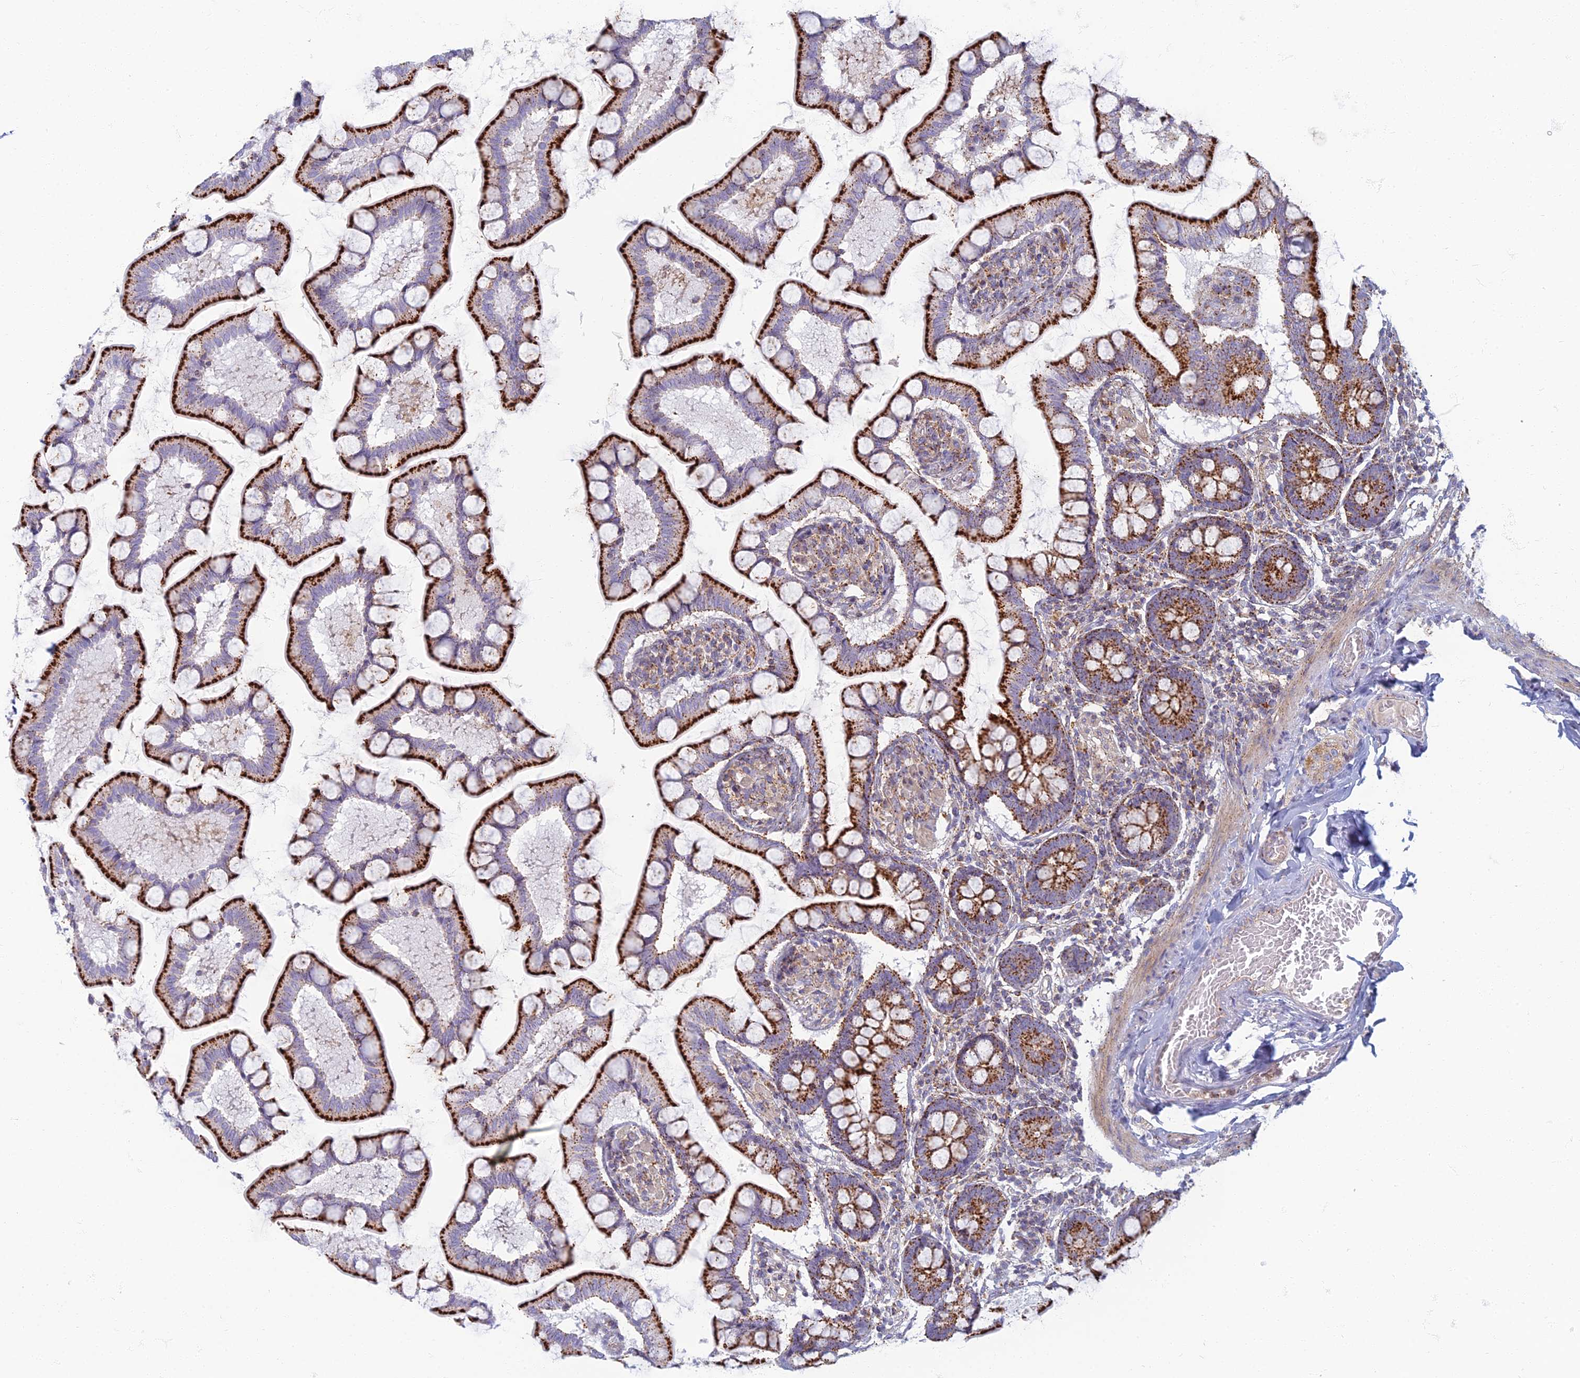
{"staining": {"intensity": "strong", "quantity": ">75%", "location": "cytoplasmic/membranous"}, "tissue": "small intestine", "cell_type": "Glandular cells", "image_type": "normal", "snomed": [{"axis": "morphology", "description": "Normal tissue, NOS"}, {"axis": "topography", "description": "Small intestine"}], "caption": "Protein analysis of unremarkable small intestine shows strong cytoplasmic/membranous expression in approximately >75% of glandular cells.", "gene": "CHMP4B", "patient": {"sex": "male", "age": 41}}